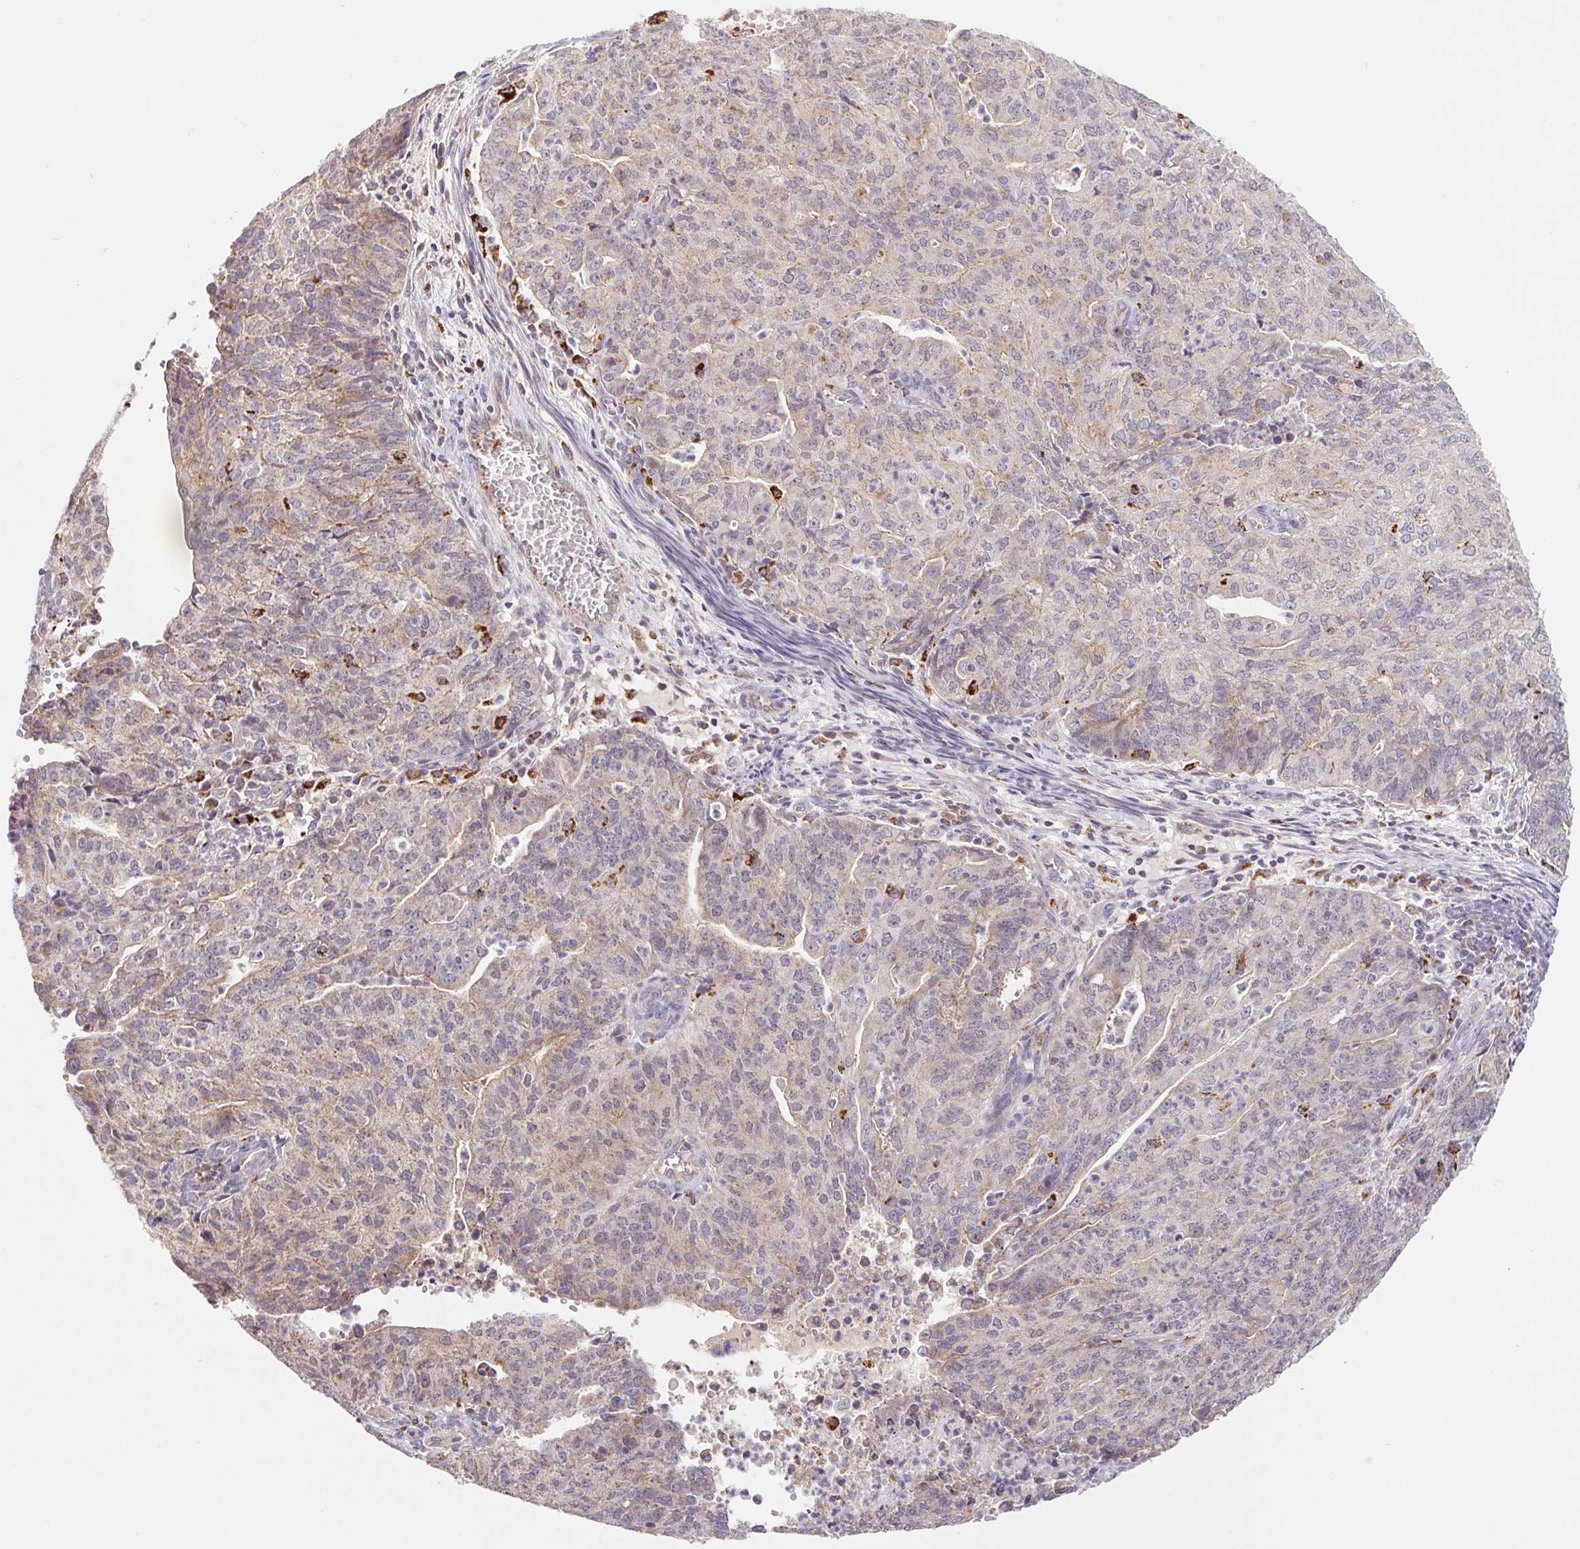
{"staining": {"intensity": "weak", "quantity": "<25%", "location": "cytoplasmic/membranous"}, "tissue": "endometrial cancer", "cell_type": "Tumor cells", "image_type": "cancer", "snomed": [{"axis": "morphology", "description": "Adenocarcinoma, NOS"}, {"axis": "topography", "description": "Endometrium"}], "caption": "Tumor cells are negative for protein expression in human endometrial cancer (adenocarcinoma).", "gene": "EMC6", "patient": {"sex": "female", "age": 82}}